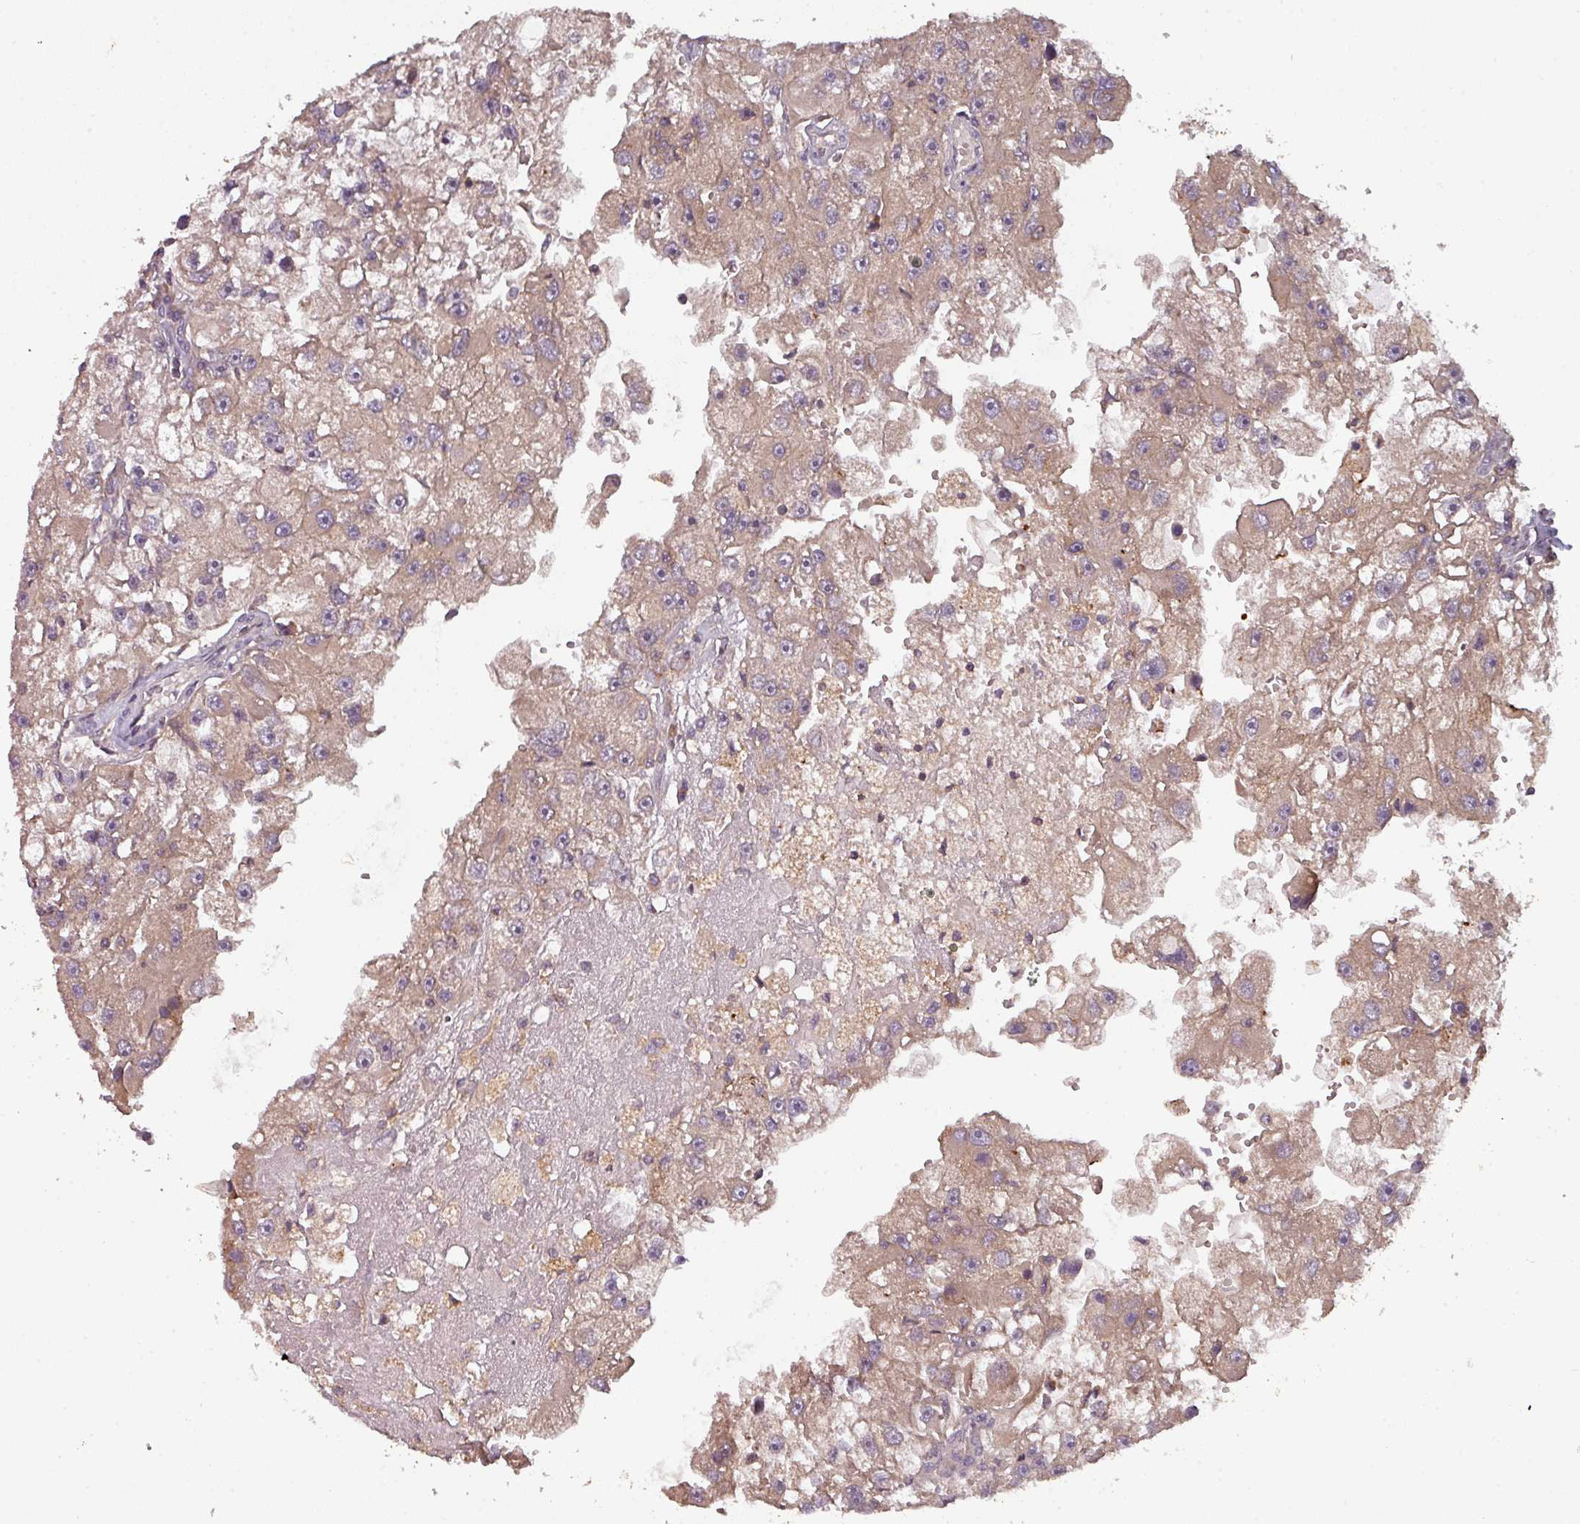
{"staining": {"intensity": "weak", "quantity": ">75%", "location": "cytoplasmic/membranous"}, "tissue": "renal cancer", "cell_type": "Tumor cells", "image_type": "cancer", "snomed": [{"axis": "morphology", "description": "Adenocarcinoma, NOS"}, {"axis": "topography", "description": "Kidney"}], "caption": "Approximately >75% of tumor cells in renal cancer reveal weak cytoplasmic/membranous protein positivity as visualized by brown immunohistochemical staining.", "gene": "GSKIP", "patient": {"sex": "male", "age": 63}}